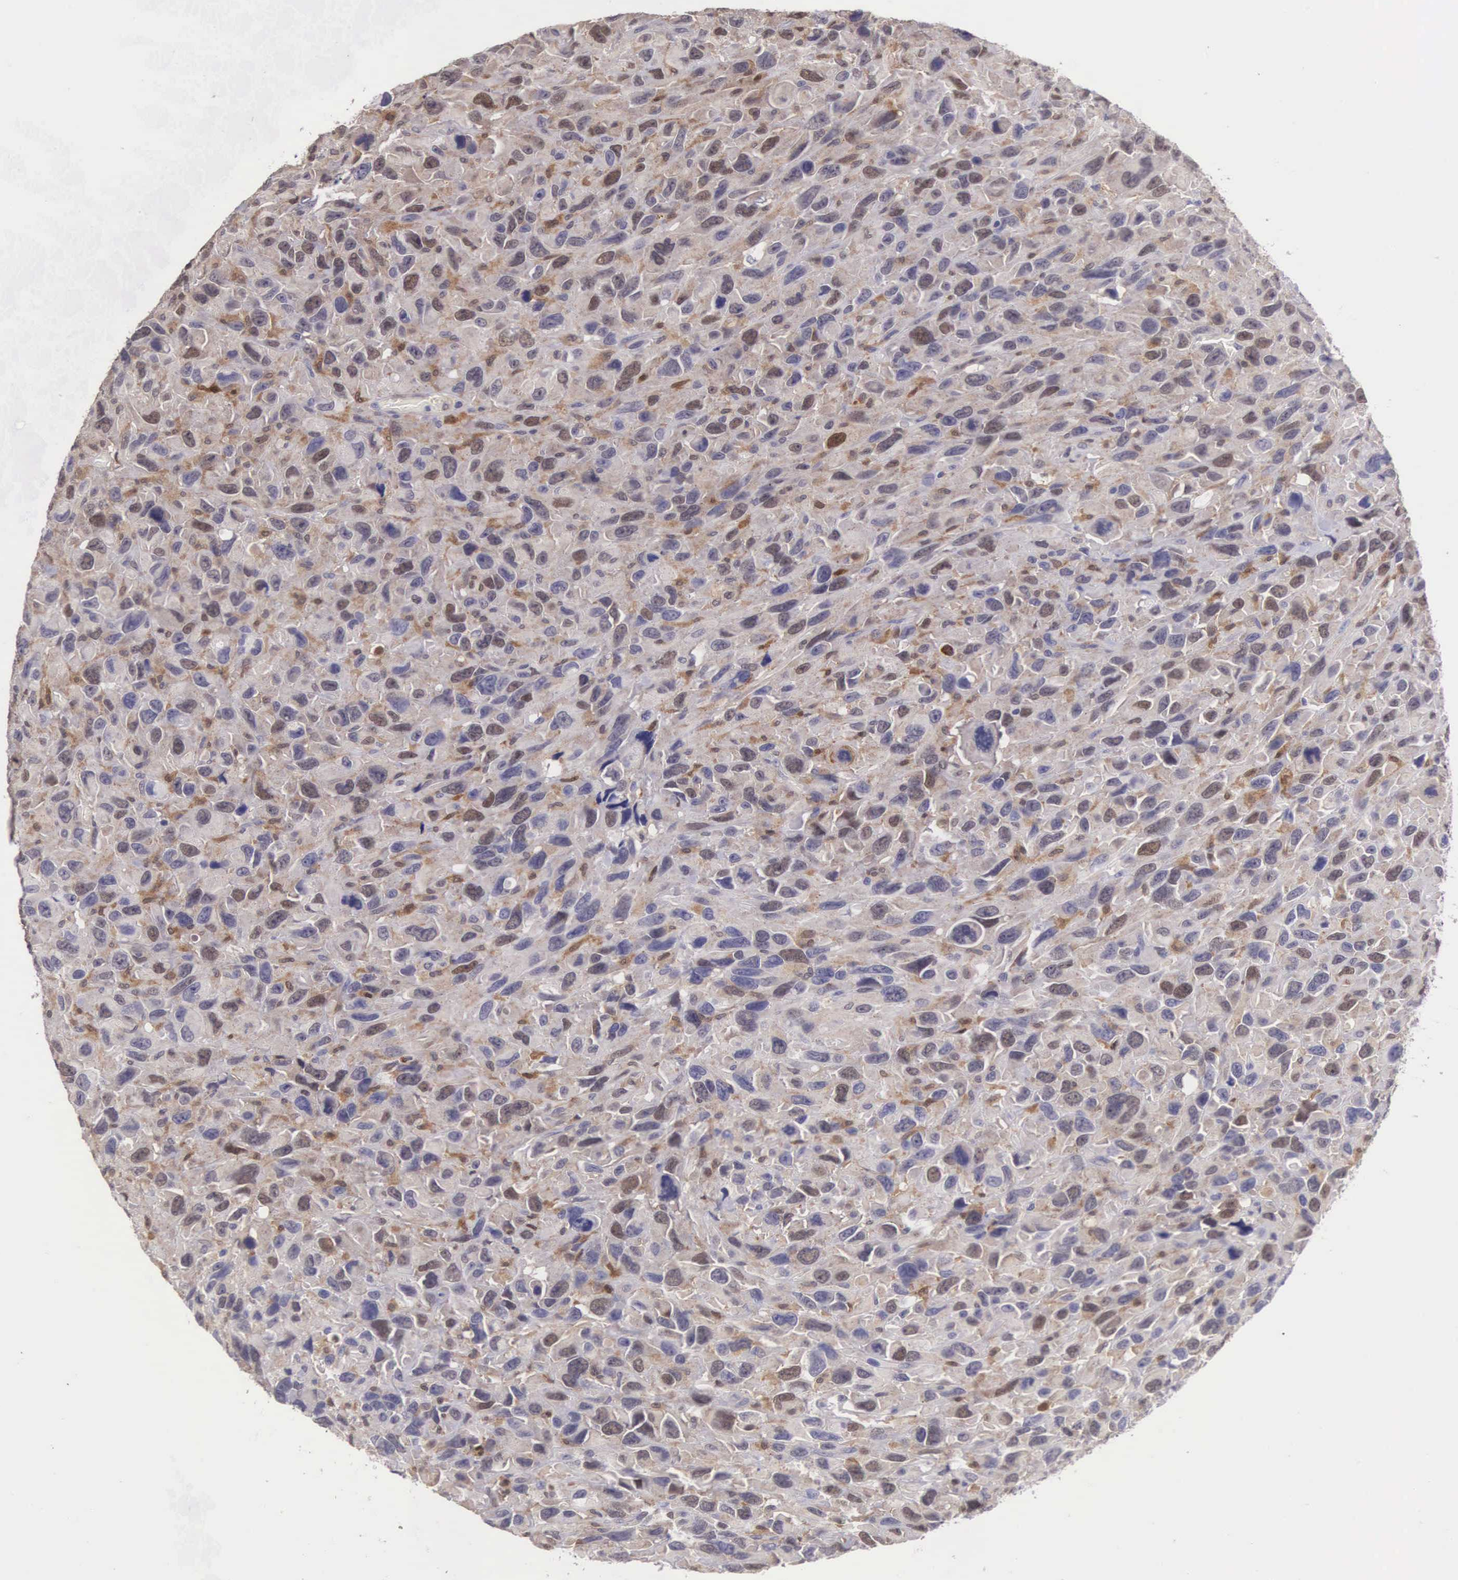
{"staining": {"intensity": "moderate", "quantity": "25%-75%", "location": "cytoplasmic/membranous,nuclear"}, "tissue": "renal cancer", "cell_type": "Tumor cells", "image_type": "cancer", "snomed": [{"axis": "morphology", "description": "Adenocarcinoma, NOS"}, {"axis": "topography", "description": "Kidney"}], "caption": "High-power microscopy captured an immunohistochemistry histopathology image of renal adenocarcinoma, revealing moderate cytoplasmic/membranous and nuclear expression in about 25%-75% of tumor cells.", "gene": "CDC45", "patient": {"sex": "male", "age": 79}}